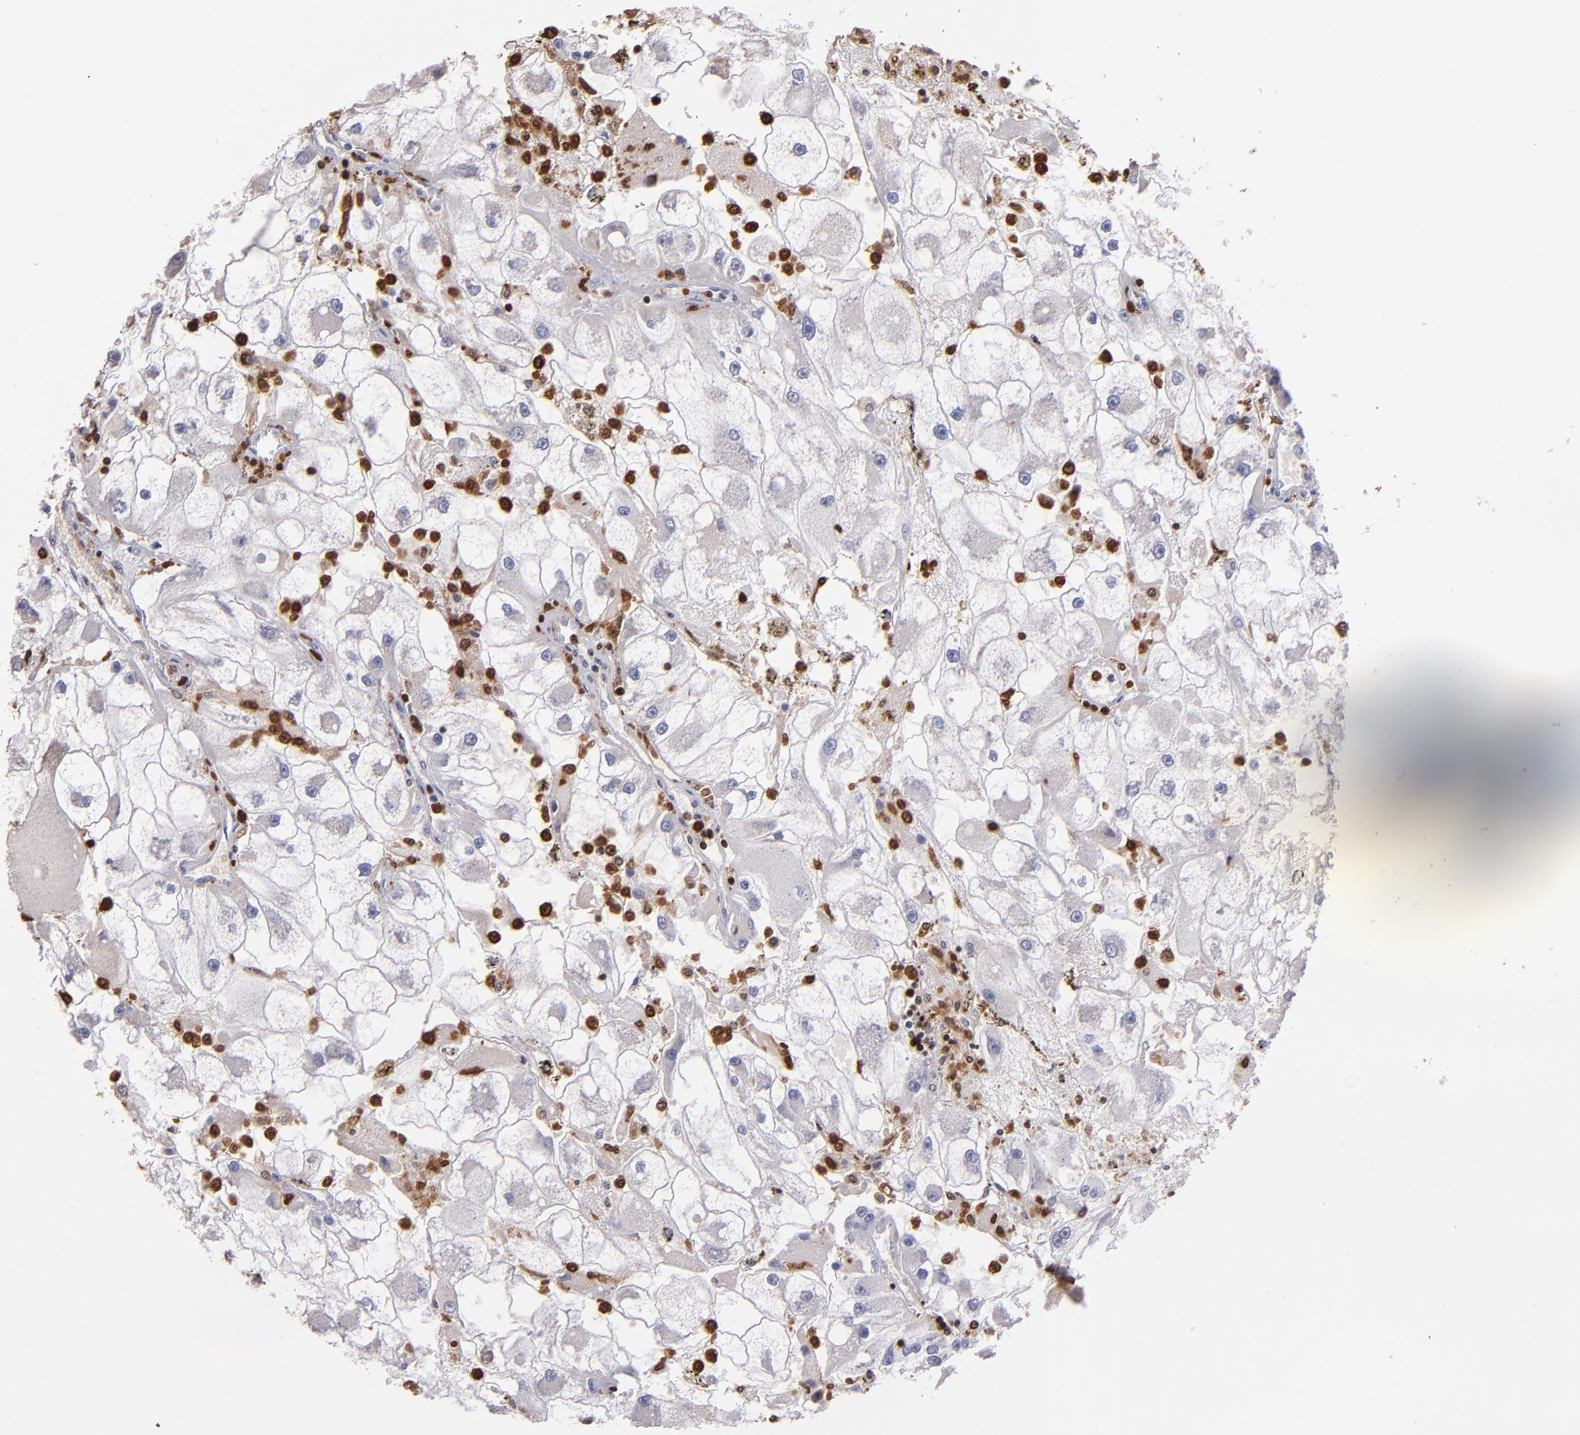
{"staining": {"intensity": "negative", "quantity": "none", "location": "none"}, "tissue": "renal cancer", "cell_type": "Tumor cells", "image_type": "cancer", "snomed": [{"axis": "morphology", "description": "Adenocarcinoma, NOS"}, {"axis": "topography", "description": "Kidney"}], "caption": "Tumor cells are negative for protein expression in human renal cancer (adenocarcinoma).", "gene": "S100A4", "patient": {"sex": "female", "age": 73}}